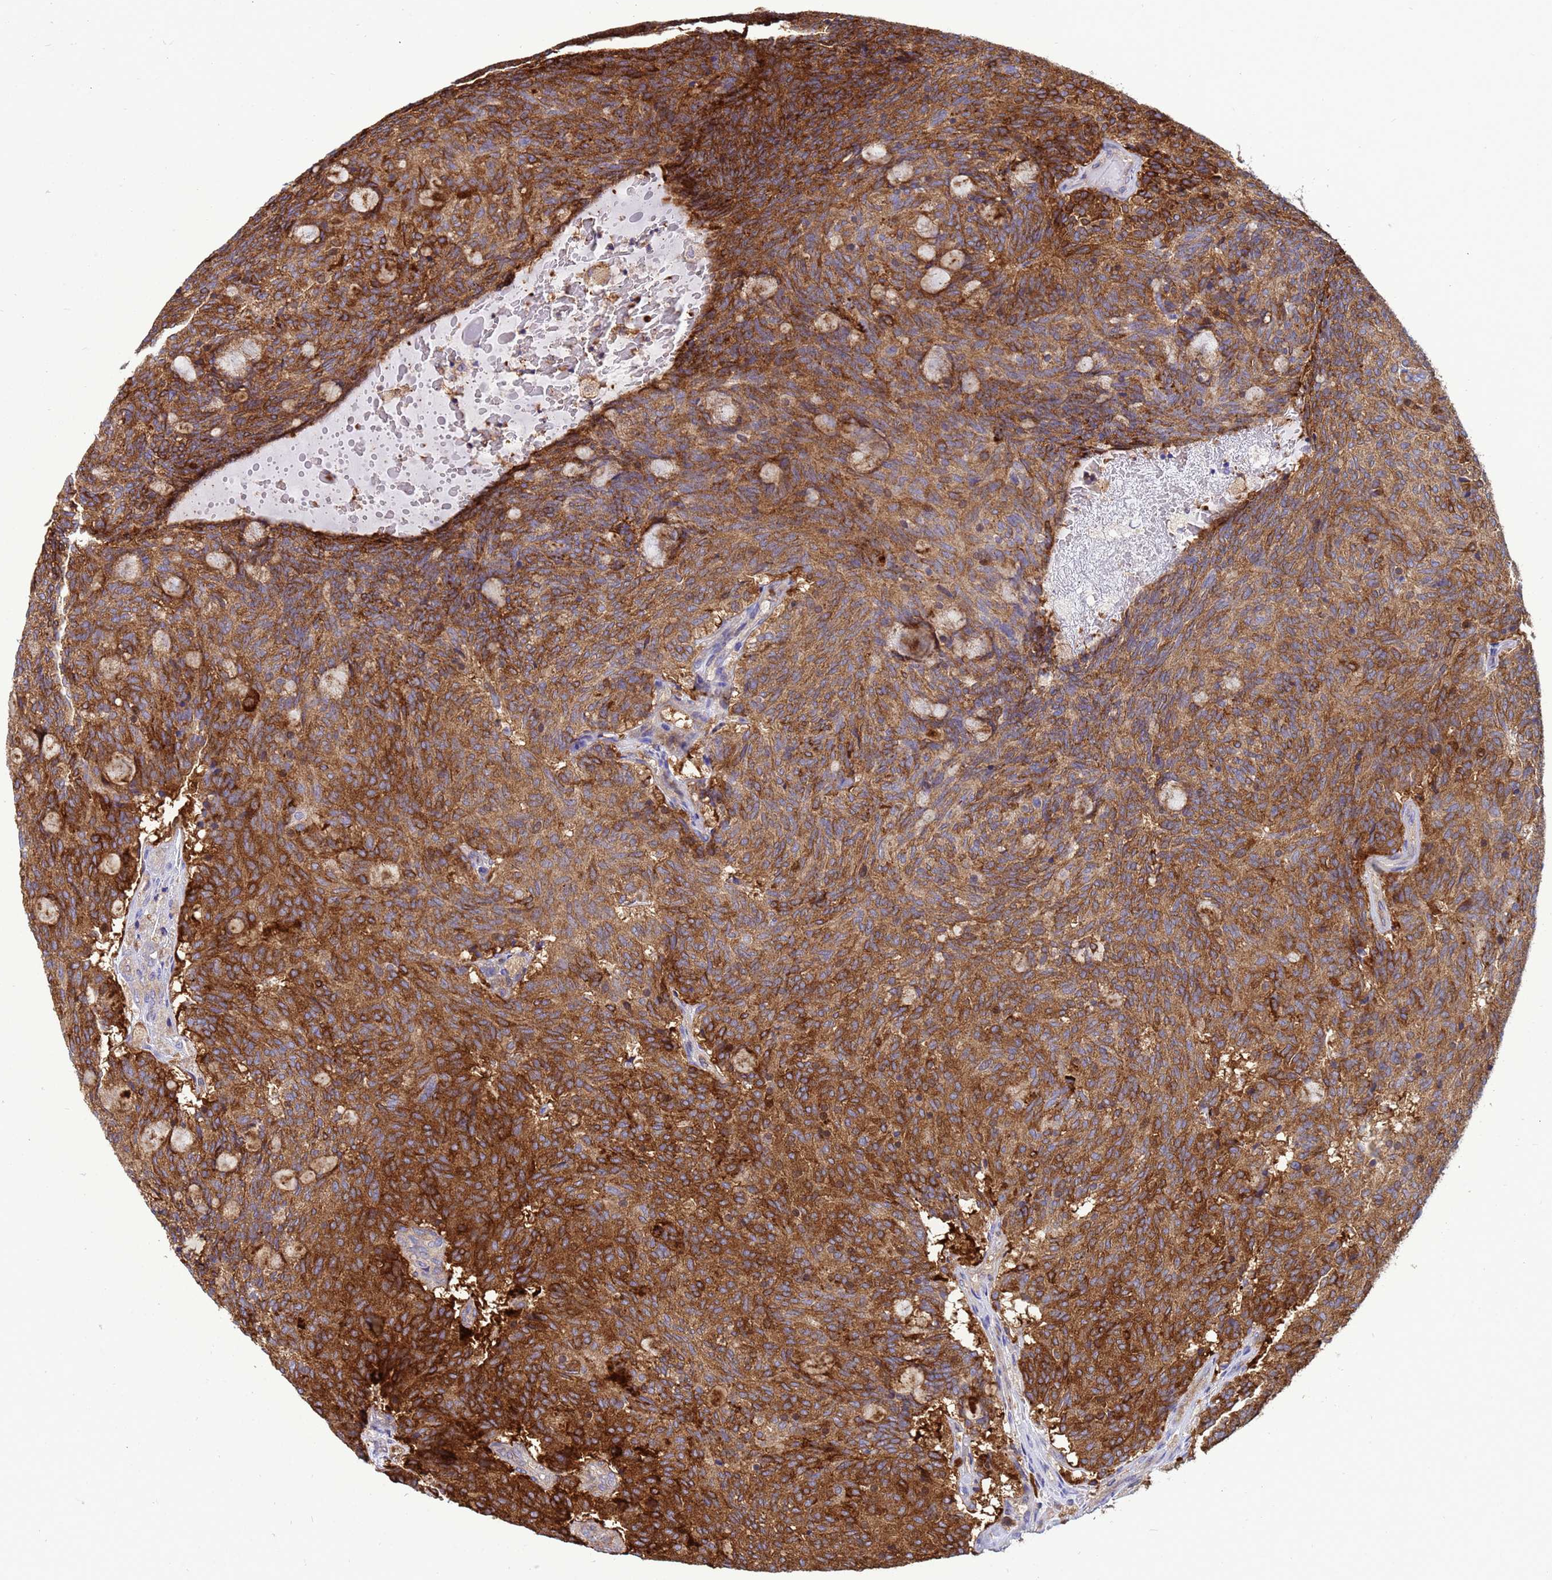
{"staining": {"intensity": "strong", "quantity": ">75%", "location": "cytoplasmic/membranous"}, "tissue": "carcinoid", "cell_type": "Tumor cells", "image_type": "cancer", "snomed": [{"axis": "morphology", "description": "Carcinoid, malignant, NOS"}, {"axis": "topography", "description": "Pancreas"}], "caption": "Strong cytoplasmic/membranous protein positivity is appreciated in about >75% of tumor cells in carcinoid (malignant). (Stains: DAB (3,3'-diaminobenzidine) in brown, nuclei in blue, Microscopy: brightfield microscopy at high magnification).", "gene": "EZR", "patient": {"sex": "female", "age": 54}}